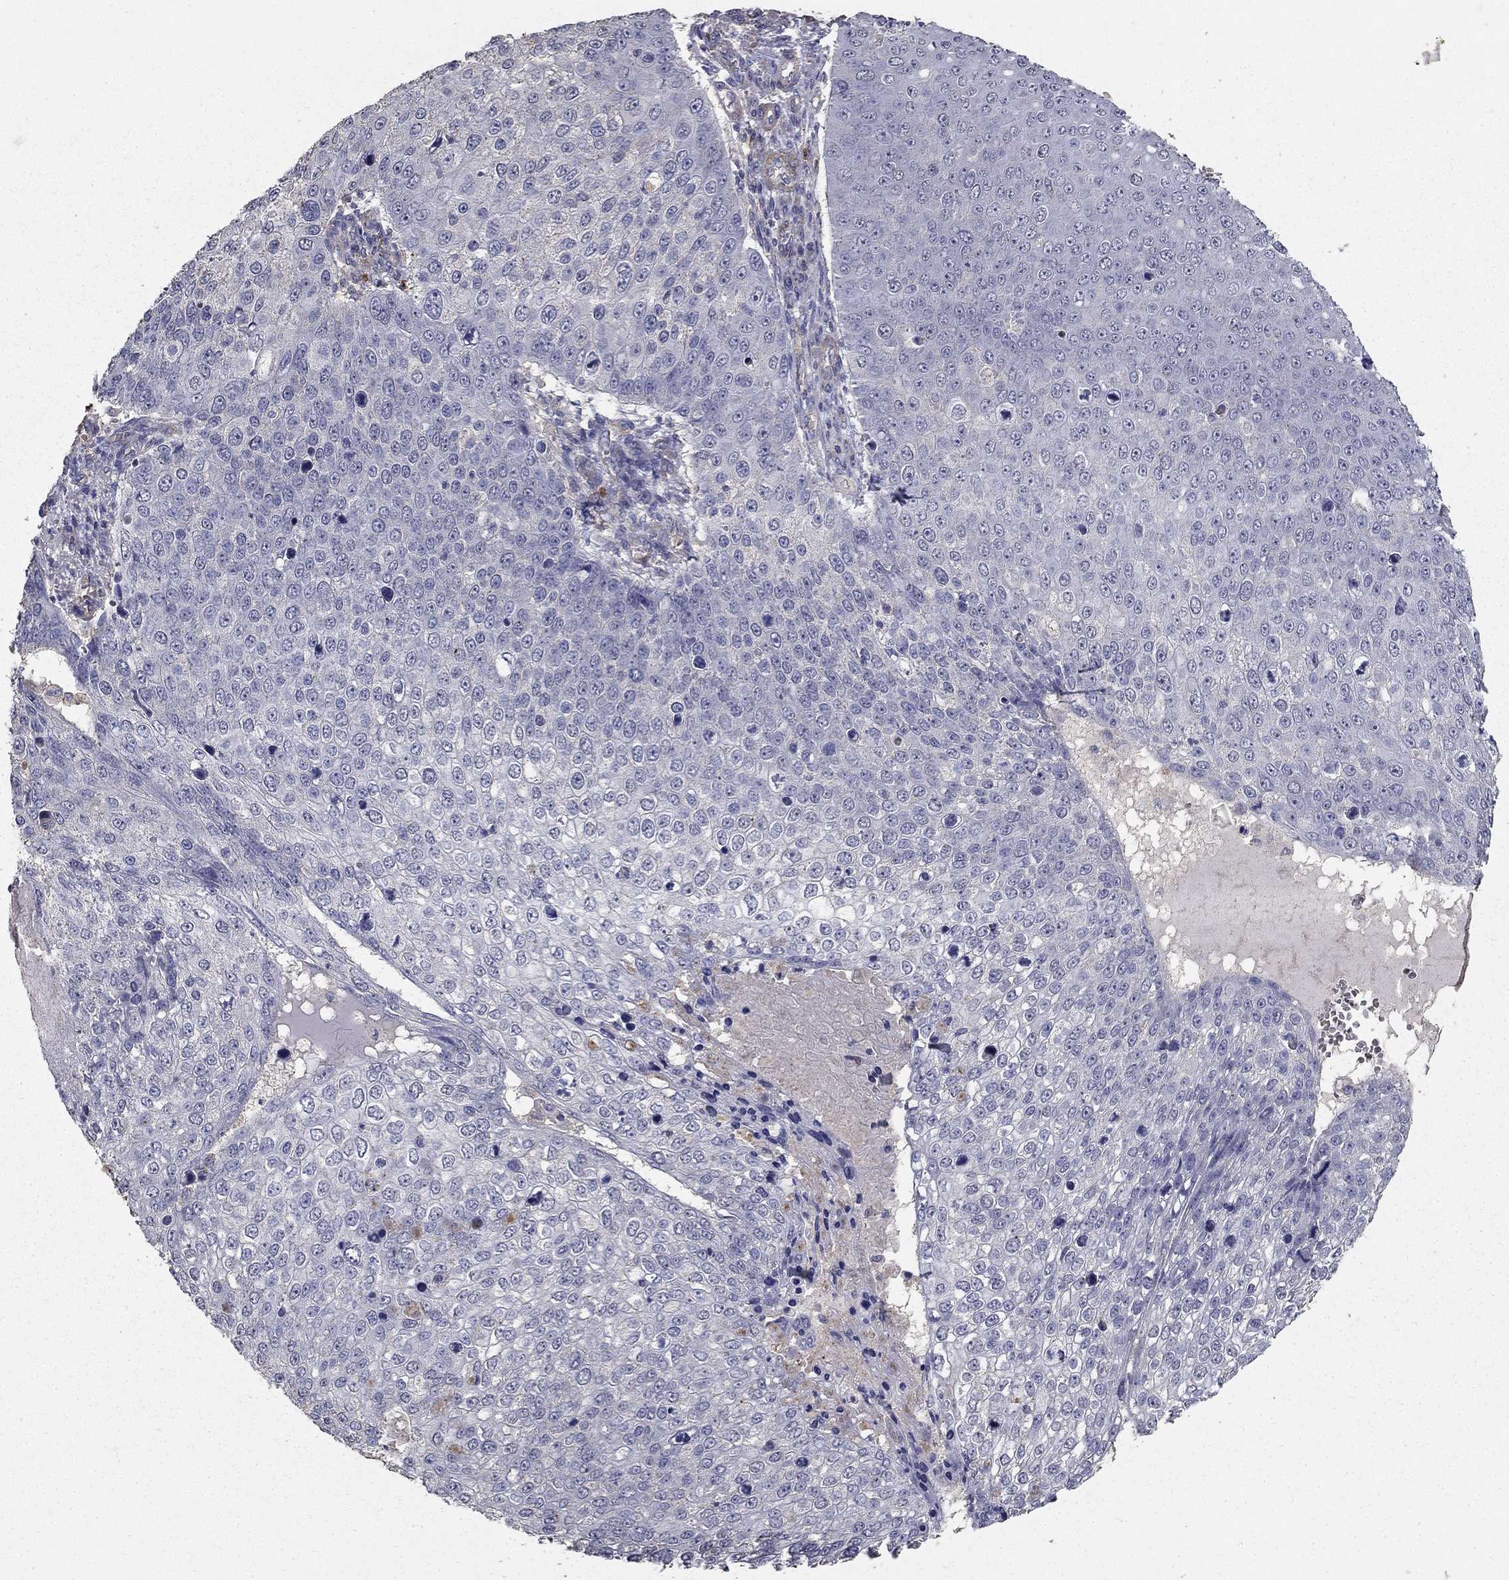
{"staining": {"intensity": "negative", "quantity": "none", "location": "none"}, "tissue": "skin cancer", "cell_type": "Tumor cells", "image_type": "cancer", "snomed": [{"axis": "morphology", "description": "Squamous cell carcinoma, NOS"}, {"axis": "topography", "description": "Skin"}], "caption": "The micrograph reveals no significant expression in tumor cells of squamous cell carcinoma (skin).", "gene": "MPP2", "patient": {"sex": "male", "age": 71}}